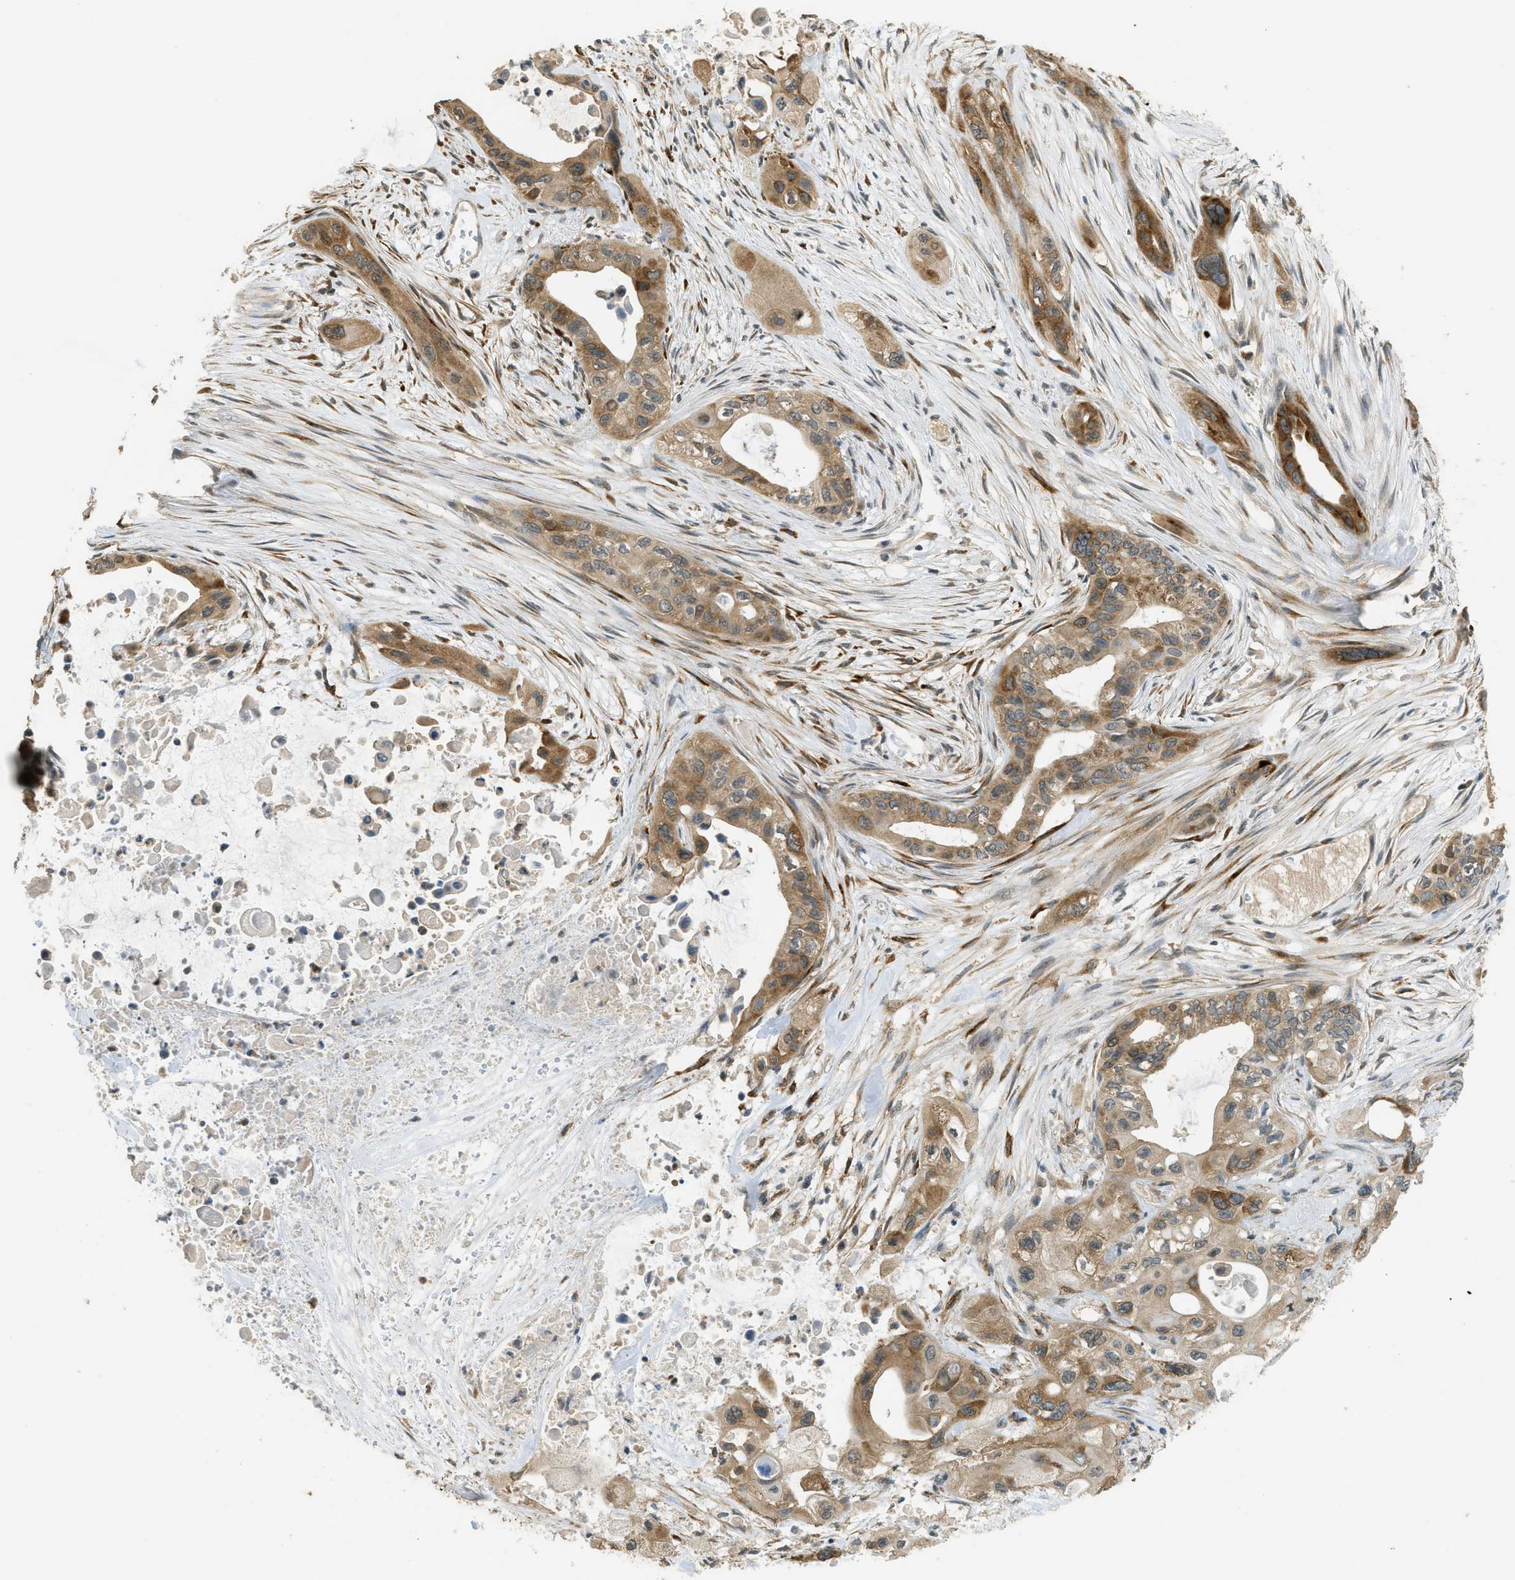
{"staining": {"intensity": "strong", "quantity": ">75%", "location": "cytoplasmic/membranous"}, "tissue": "pancreatic cancer", "cell_type": "Tumor cells", "image_type": "cancer", "snomed": [{"axis": "morphology", "description": "Adenocarcinoma, NOS"}, {"axis": "topography", "description": "Pancreas"}], "caption": "Human adenocarcinoma (pancreatic) stained with a protein marker displays strong staining in tumor cells.", "gene": "IGF2BP2", "patient": {"sex": "male", "age": 73}}